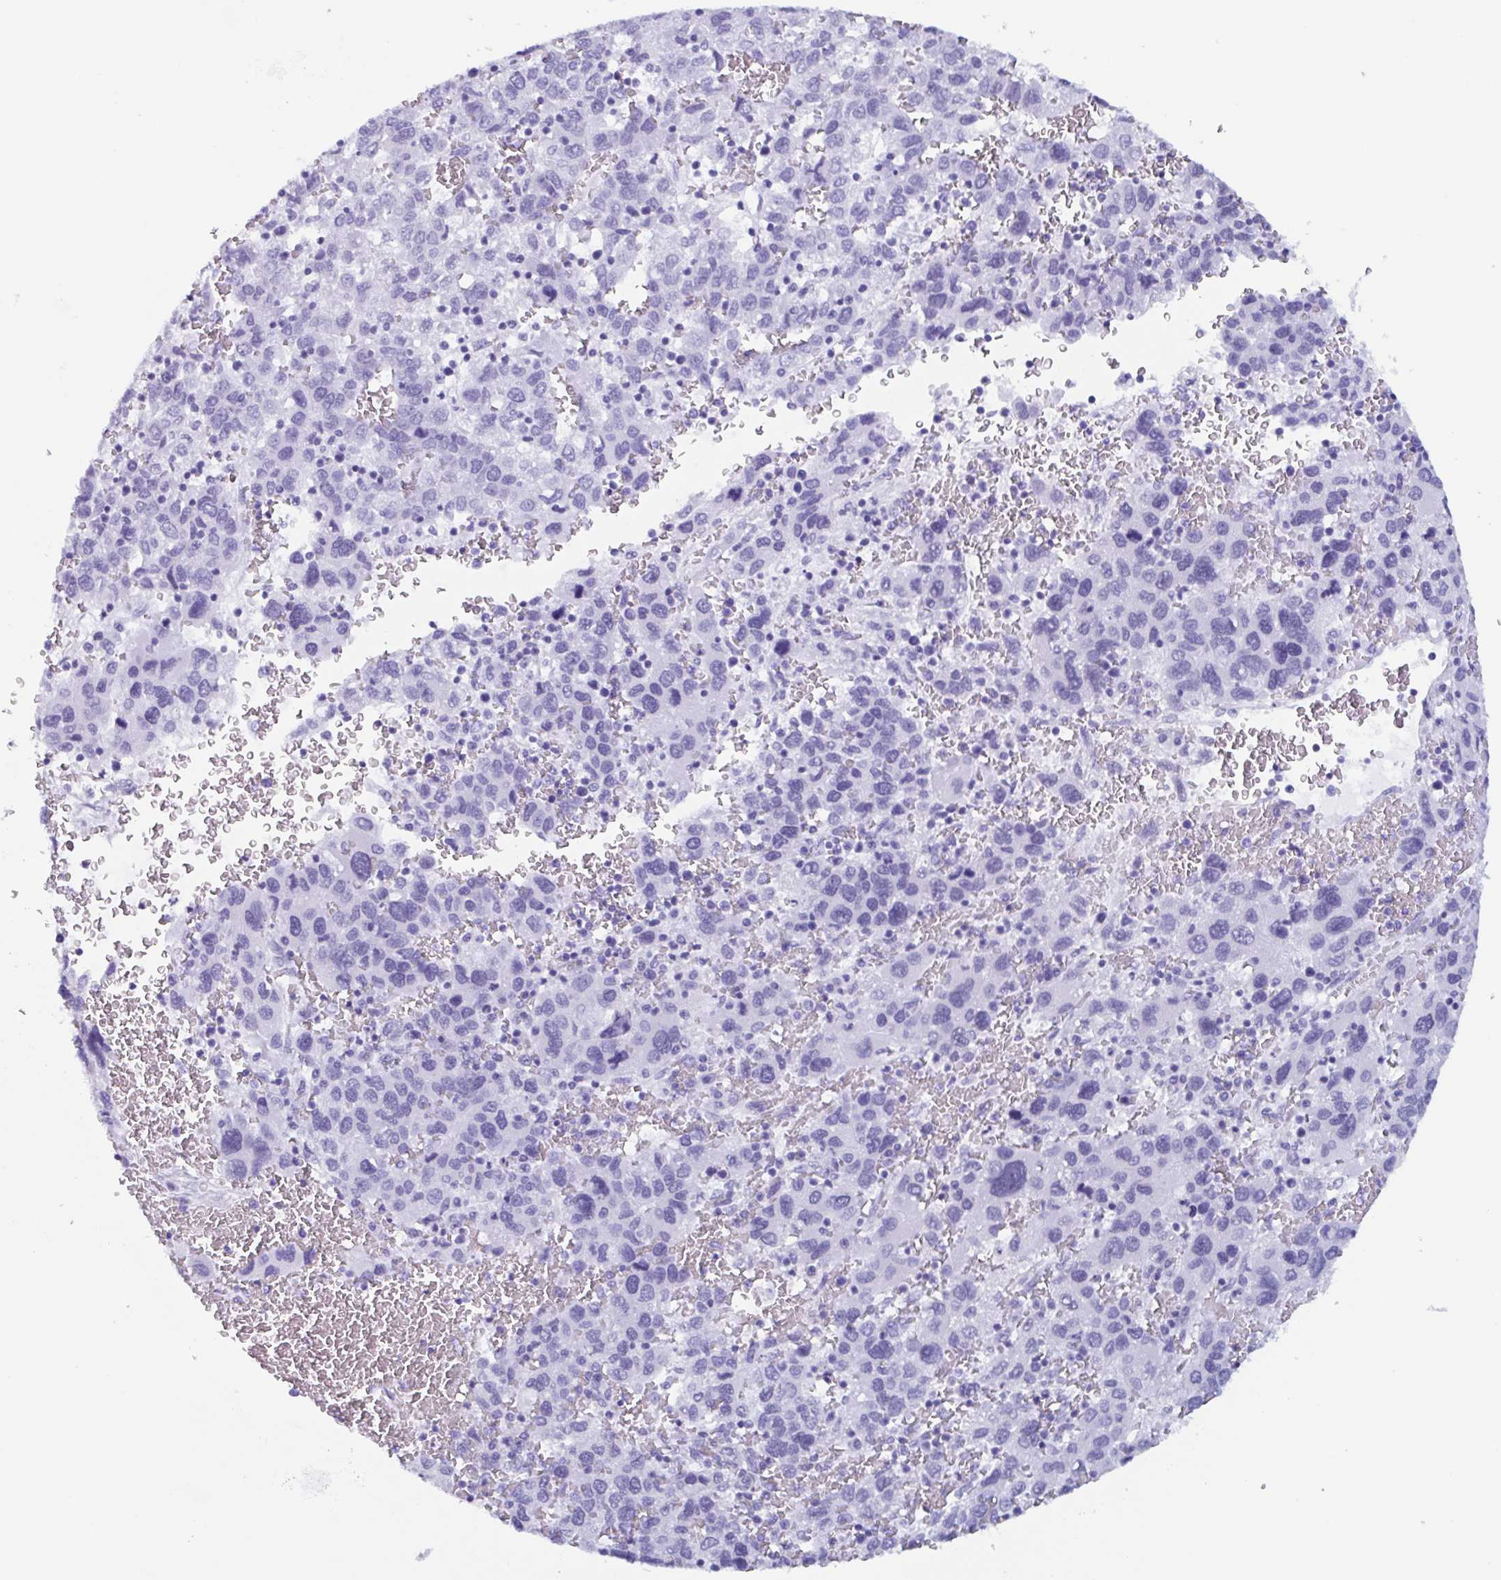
{"staining": {"intensity": "negative", "quantity": "none", "location": "none"}, "tissue": "liver cancer", "cell_type": "Tumor cells", "image_type": "cancer", "snomed": [{"axis": "morphology", "description": "Carcinoma, Hepatocellular, NOS"}, {"axis": "topography", "description": "Liver"}], "caption": "This is an immunohistochemistry image of human liver cancer (hepatocellular carcinoma). There is no expression in tumor cells.", "gene": "BPI", "patient": {"sex": "male", "age": 69}}